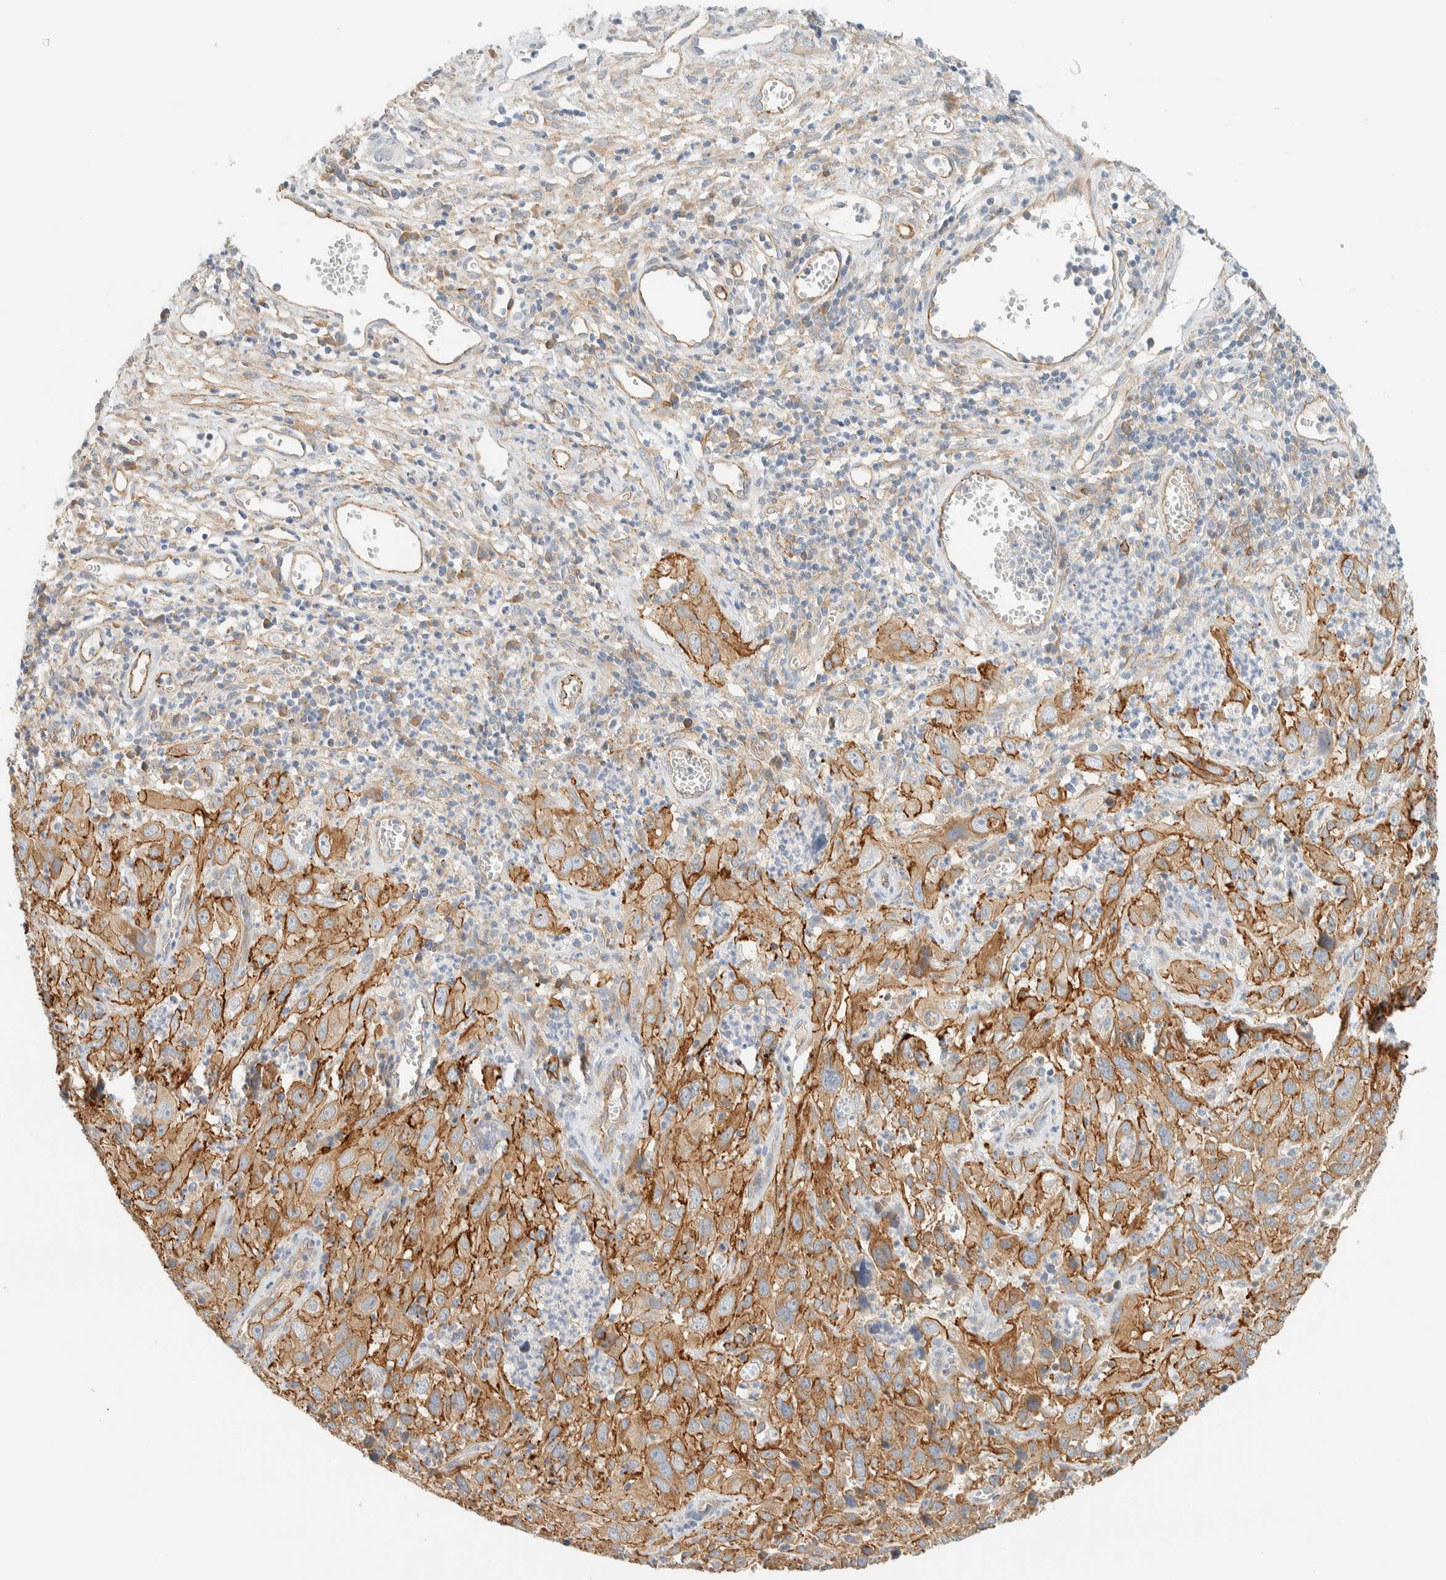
{"staining": {"intensity": "moderate", "quantity": ">75%", "location": "cytoplasmic/membranous"}, "tissue": "cervical cancer", "cell_type": "Tumor cells", "image_type": "cancer", "snomed": [{"axis": "morphology", "description": "Squamous cell carcinoma, NOS"}, {"axis": "topography", "description": "Cervix"}], "caption": "Protein expression analysis of human cervical cancer reveals moderate cytoplasmic/membranous staining in about >75% of tumor cells.", "gene": "LIMA1", "patient": {"sex": "female", "age": 32}}